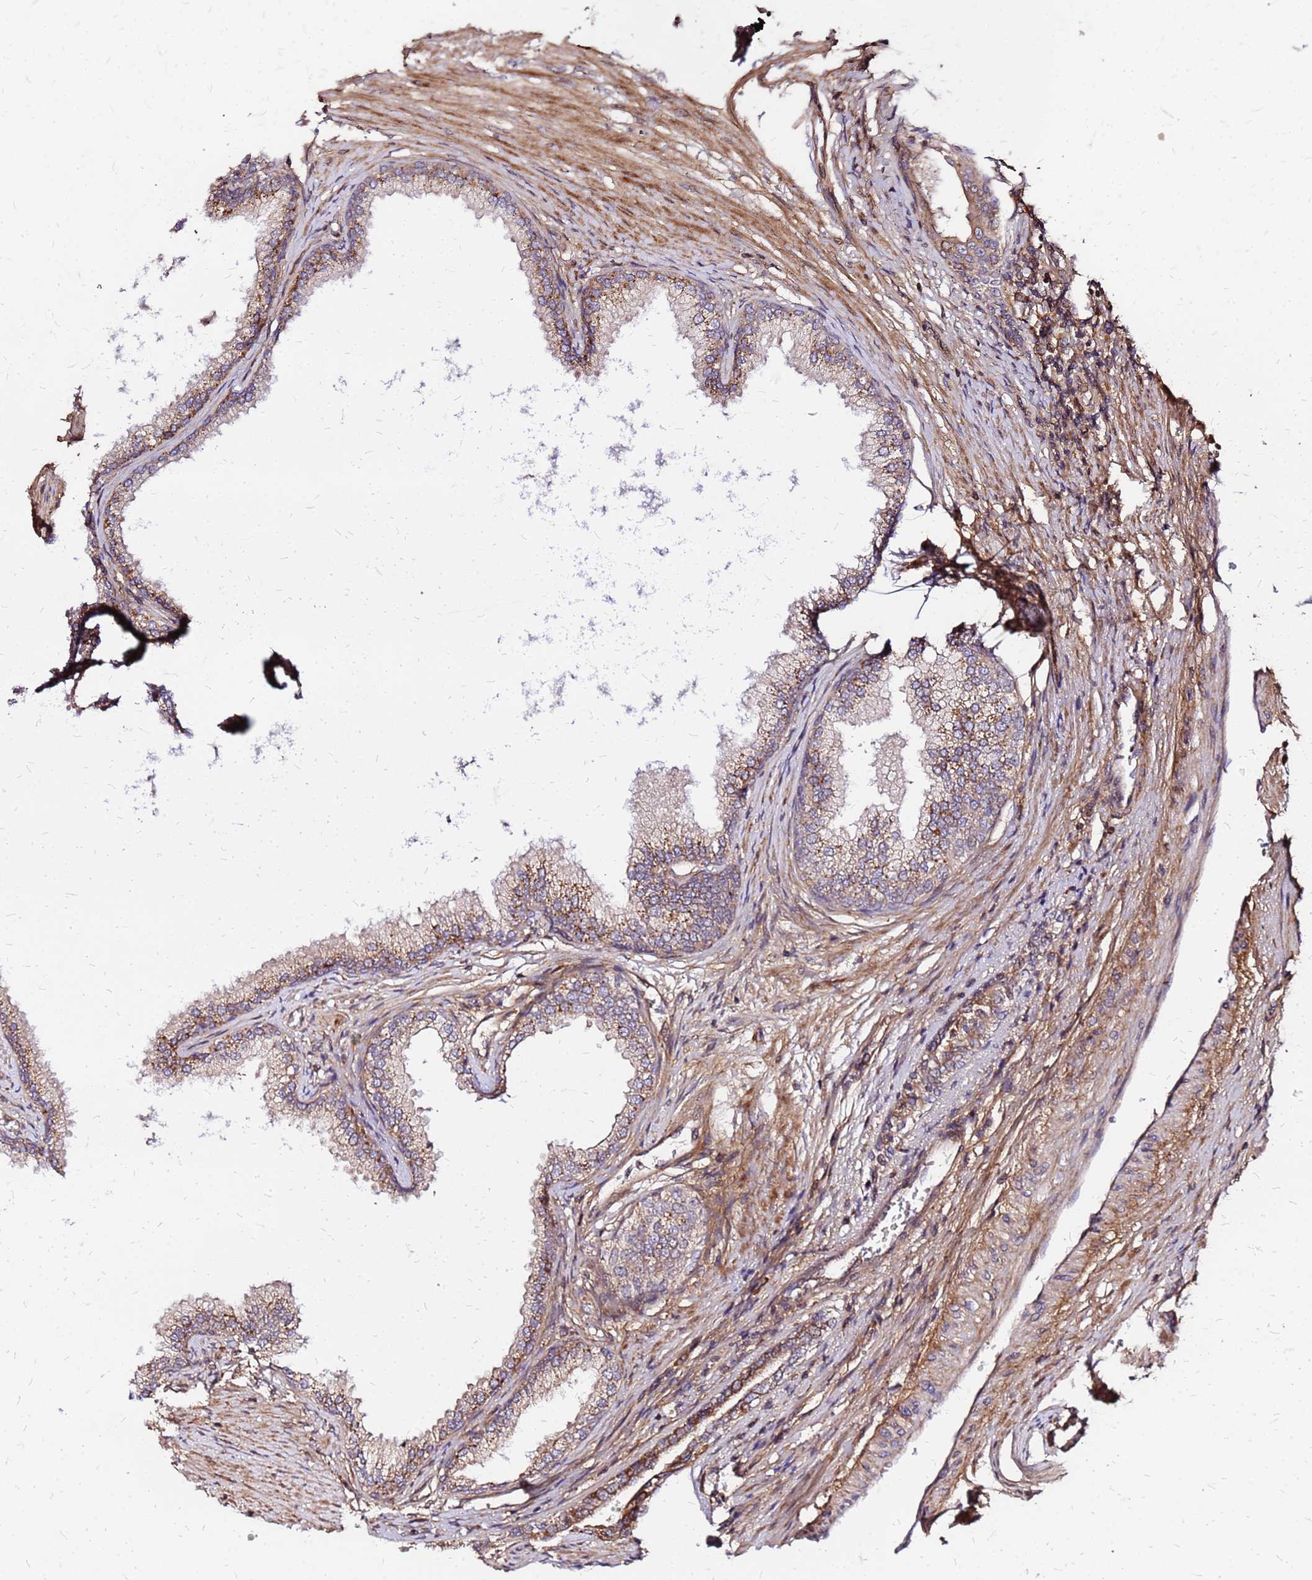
{"staining": {"intensity": "moderate", "quantity": ">75%", "location": "cytoplasmic/membranous"}, "tissue": "prostate", "cell_type": "Glandular cells", "image_type": "normal", "snomed": [{"axis": "morphology", "description": "Normal tissue, NOS"}, {"axis": "topography", "description": "Prostate"}], "caption": "Immunohistochemical staining of normal human prostate exhibits >75% levels of moderate cytoplasmic/membranous protein staining in about >75% of glandular cells. (Brightfield microscopy of DAB IHC at high magnification).", "gene": "CYBC1", "patient": {"sex": "male", "age": 76}}